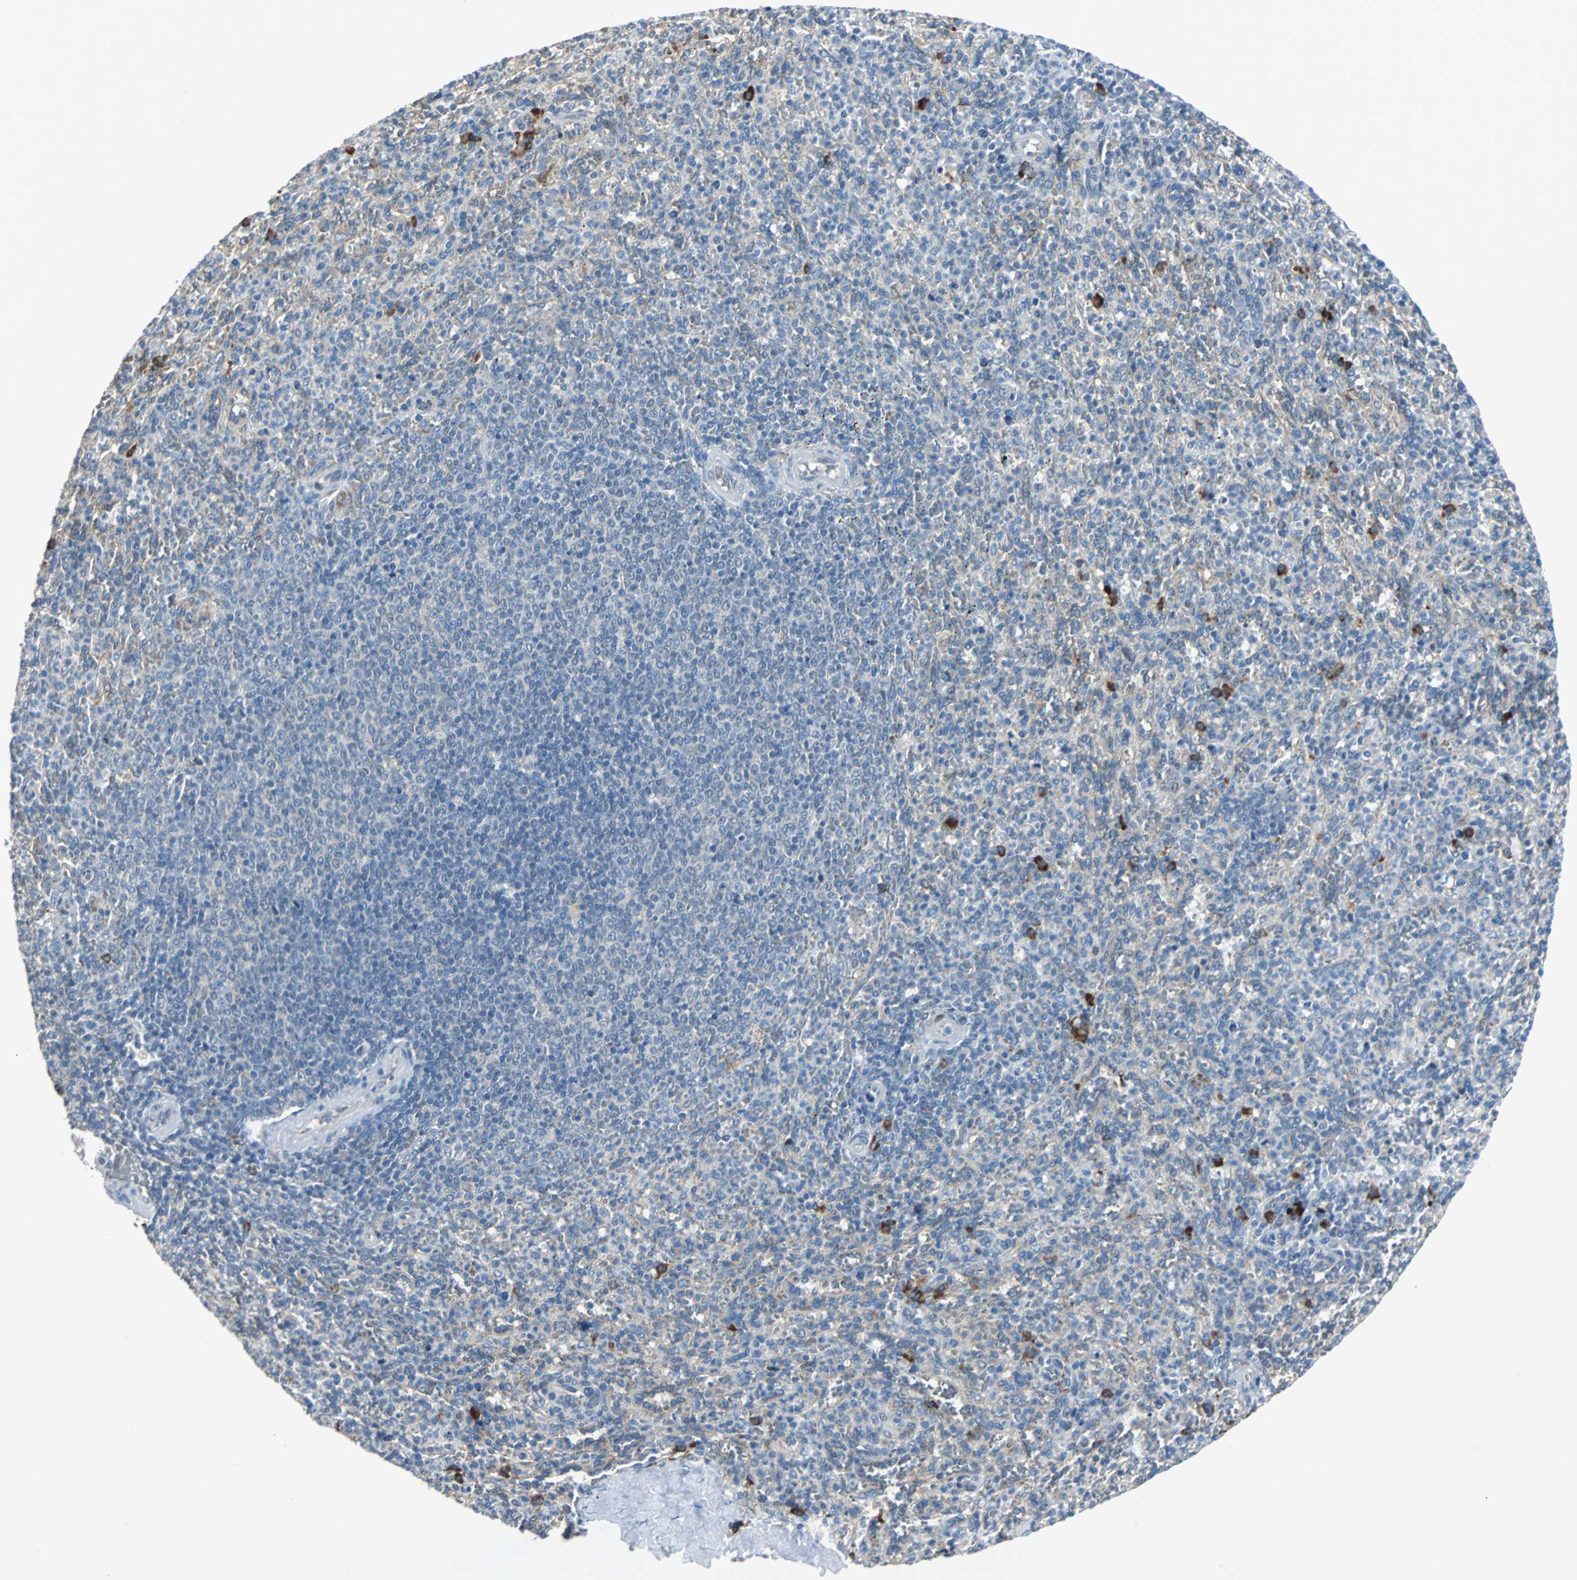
{"staining": {"intensity": "weak", "quantity": "25%-75%", "location": "cytoplasmic/membranous"}, "tissue": "spleen", "cell_type": "Cells in red pulp", "image_type": "normal", "snomed": [{"axis": "morphology", "description": "Normal tissue, NOS"}, {"axis": "topography", "description": "Spleen"}], "caption": "About 25%-75% of cells in red pulp in benign spleen exhibit weak cytoplasmic/membranous protein positivity as visualized by brown immunohistochemical staining.", "gene": "PDIA4", "patient": {"sex": "male", "age": 36}}